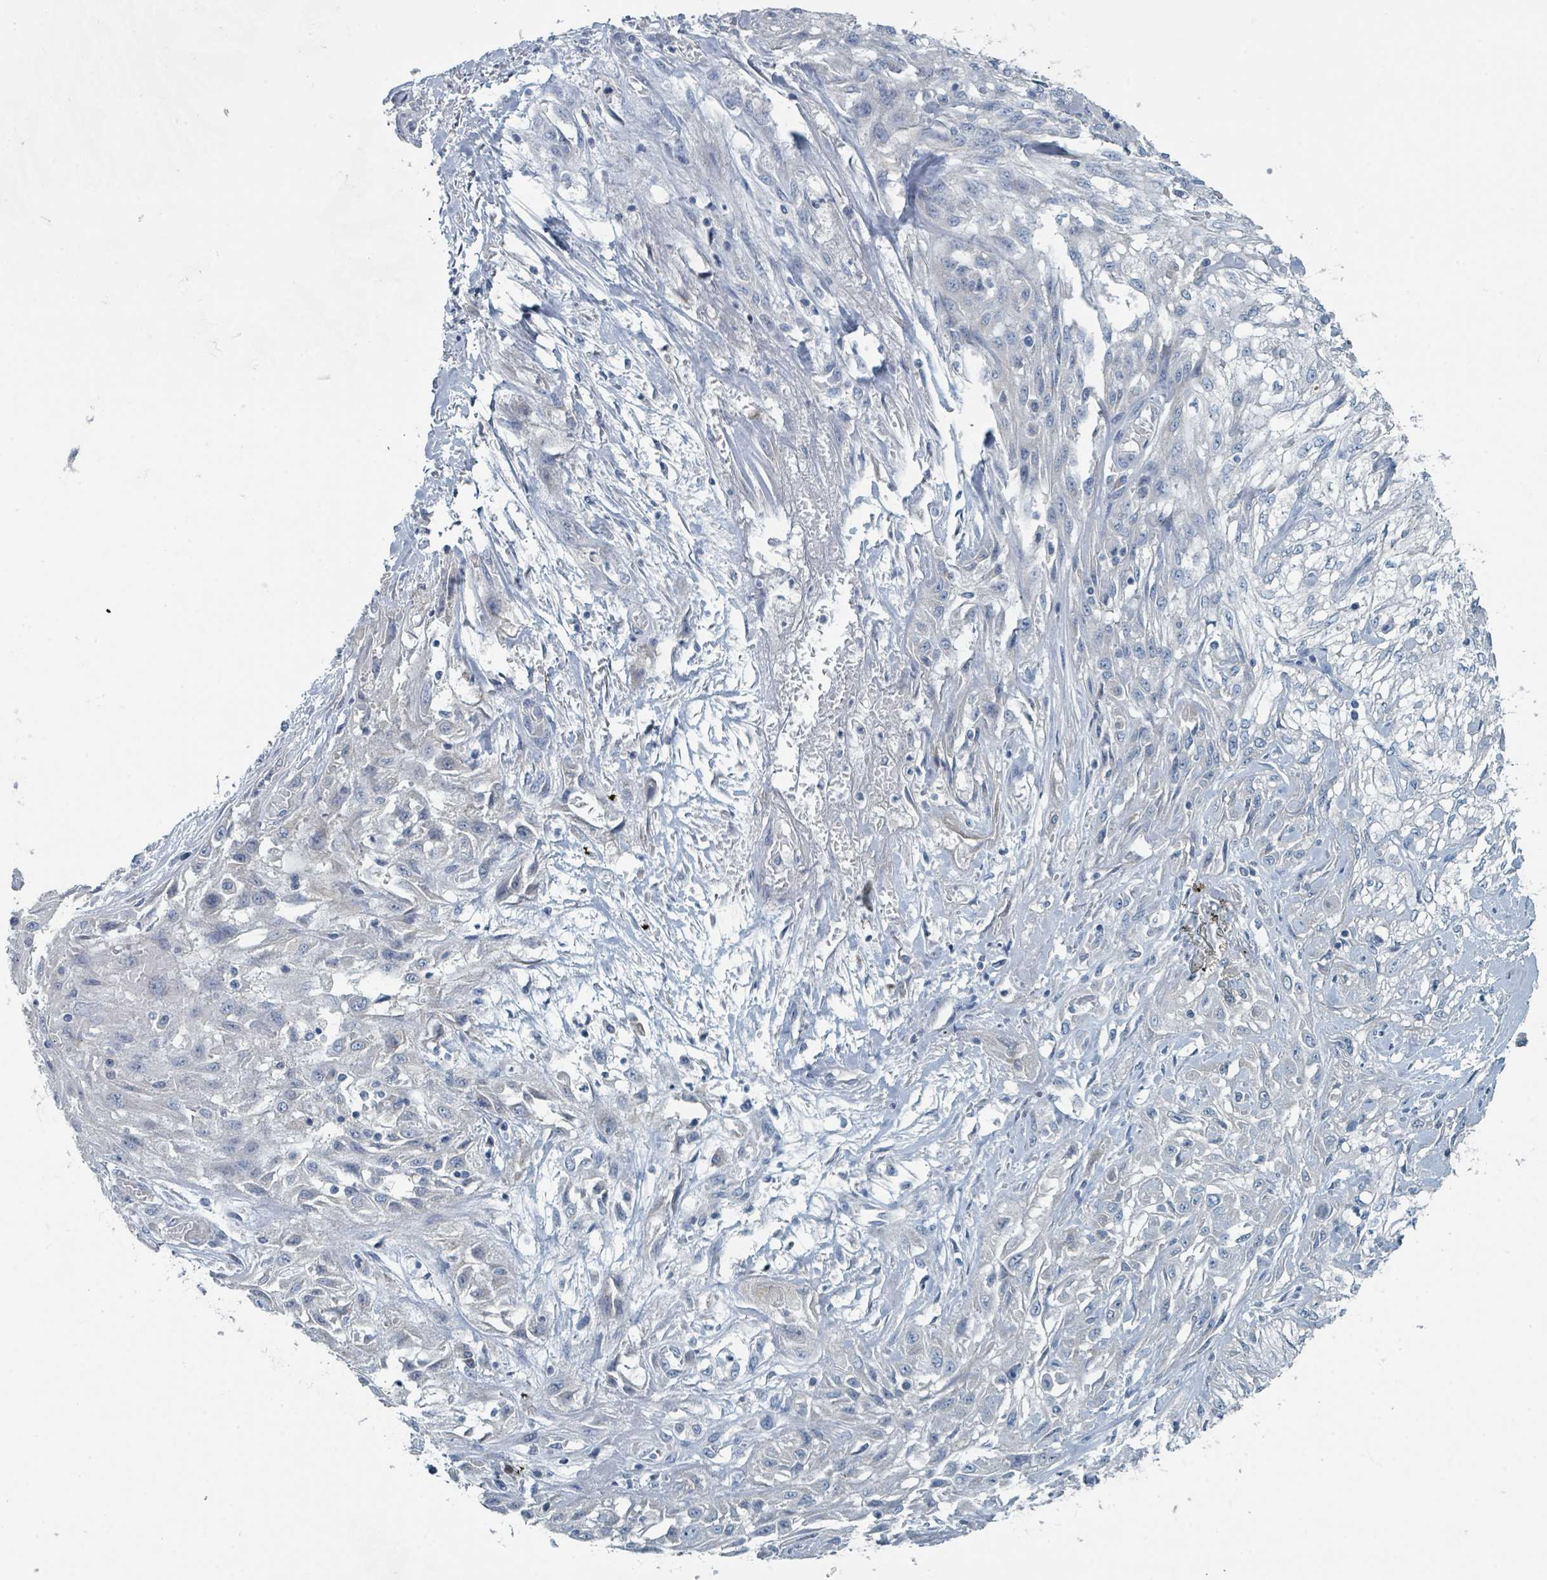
{"staining": {"intensity": "negative", "quantity": "none", "location": "none"}, "tissue": "skin cancer", "cell_type": "Tumor cells", "image_type": "cancer", "snomed": [{"axis": "morphology", "description": "Squamous cell carcinoma, NOS"}, {"axis": "morphology", "description": "Squamous cell carcinoma, metastatic, NOS"}, {"axis": "topography", "description": "Skin"}, {"axis": "topography", "description": "Lymph node"}], "caption": "An IHC histopathology image of squamous cell carcinoma (skin) is shown. There is no staining in tumor cells of squamous cell carcinoma (skin).", "gene": "RASA4", "patient": {"sex": "male", "age": 75}}